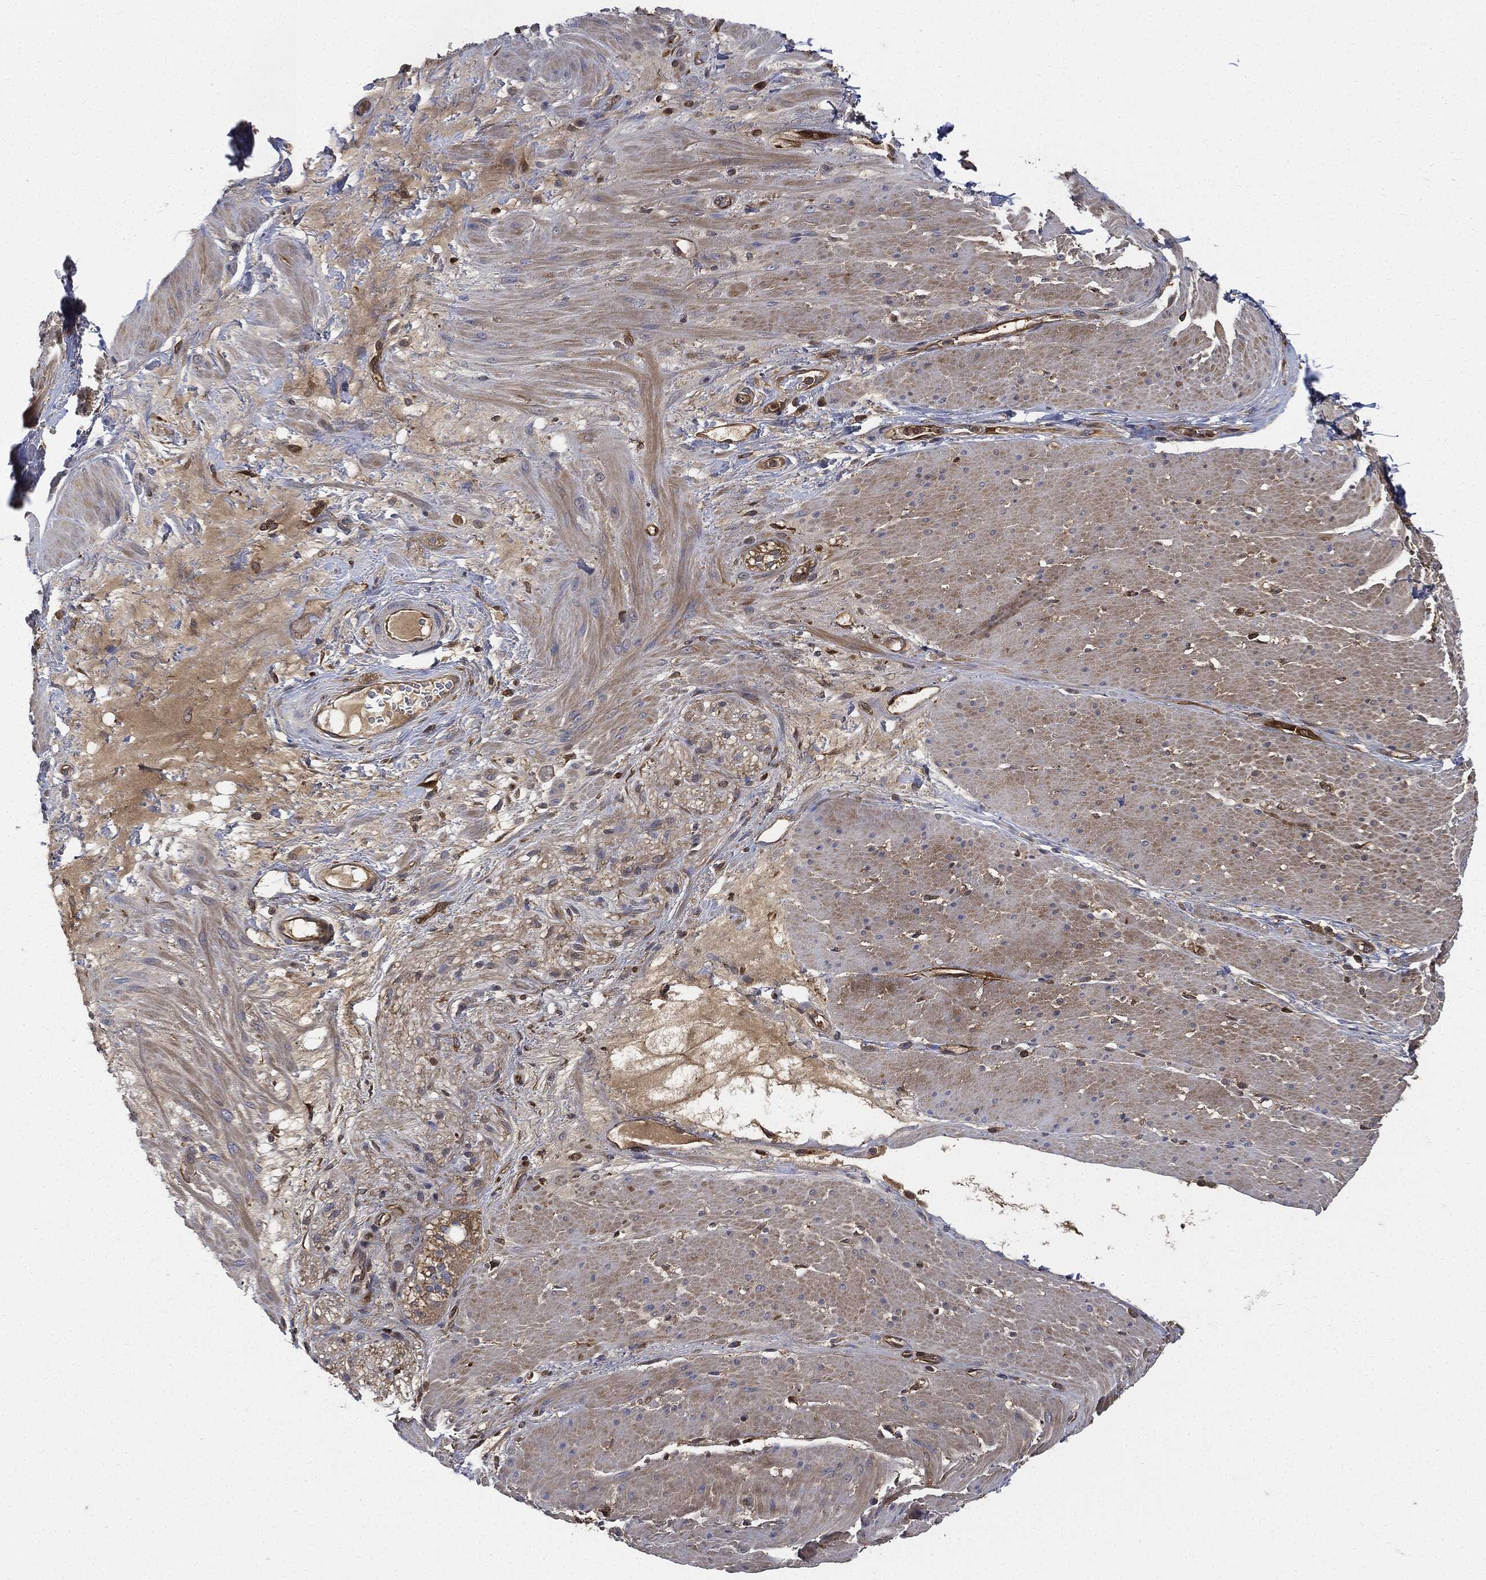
{"staining": {"intensity": "weak", "quantity": "<25%", "location": "cytoplasmic/membranous"}, "tissue": "smooth muscle", "cell_type": "Smooth muscle cells", "image_type": "normal", "snomed": [{"axis": "morphology", "description": "Normal tissue, NOS"}, {"axis": "topography", "description": "Soft tissue"}, {"axis": "topography", "description": "Smooth muscle"}], "caption": "Benign smooth muscle was stained to show a protein in brown. There is no significant expression in smooth muscle cells. The staining is performed using DAB brown chromogen with nuclei counter-stained in using hematoxylin.", "gene": "XPNPEP1", "patient": {"sex": "male", "age": 72}}